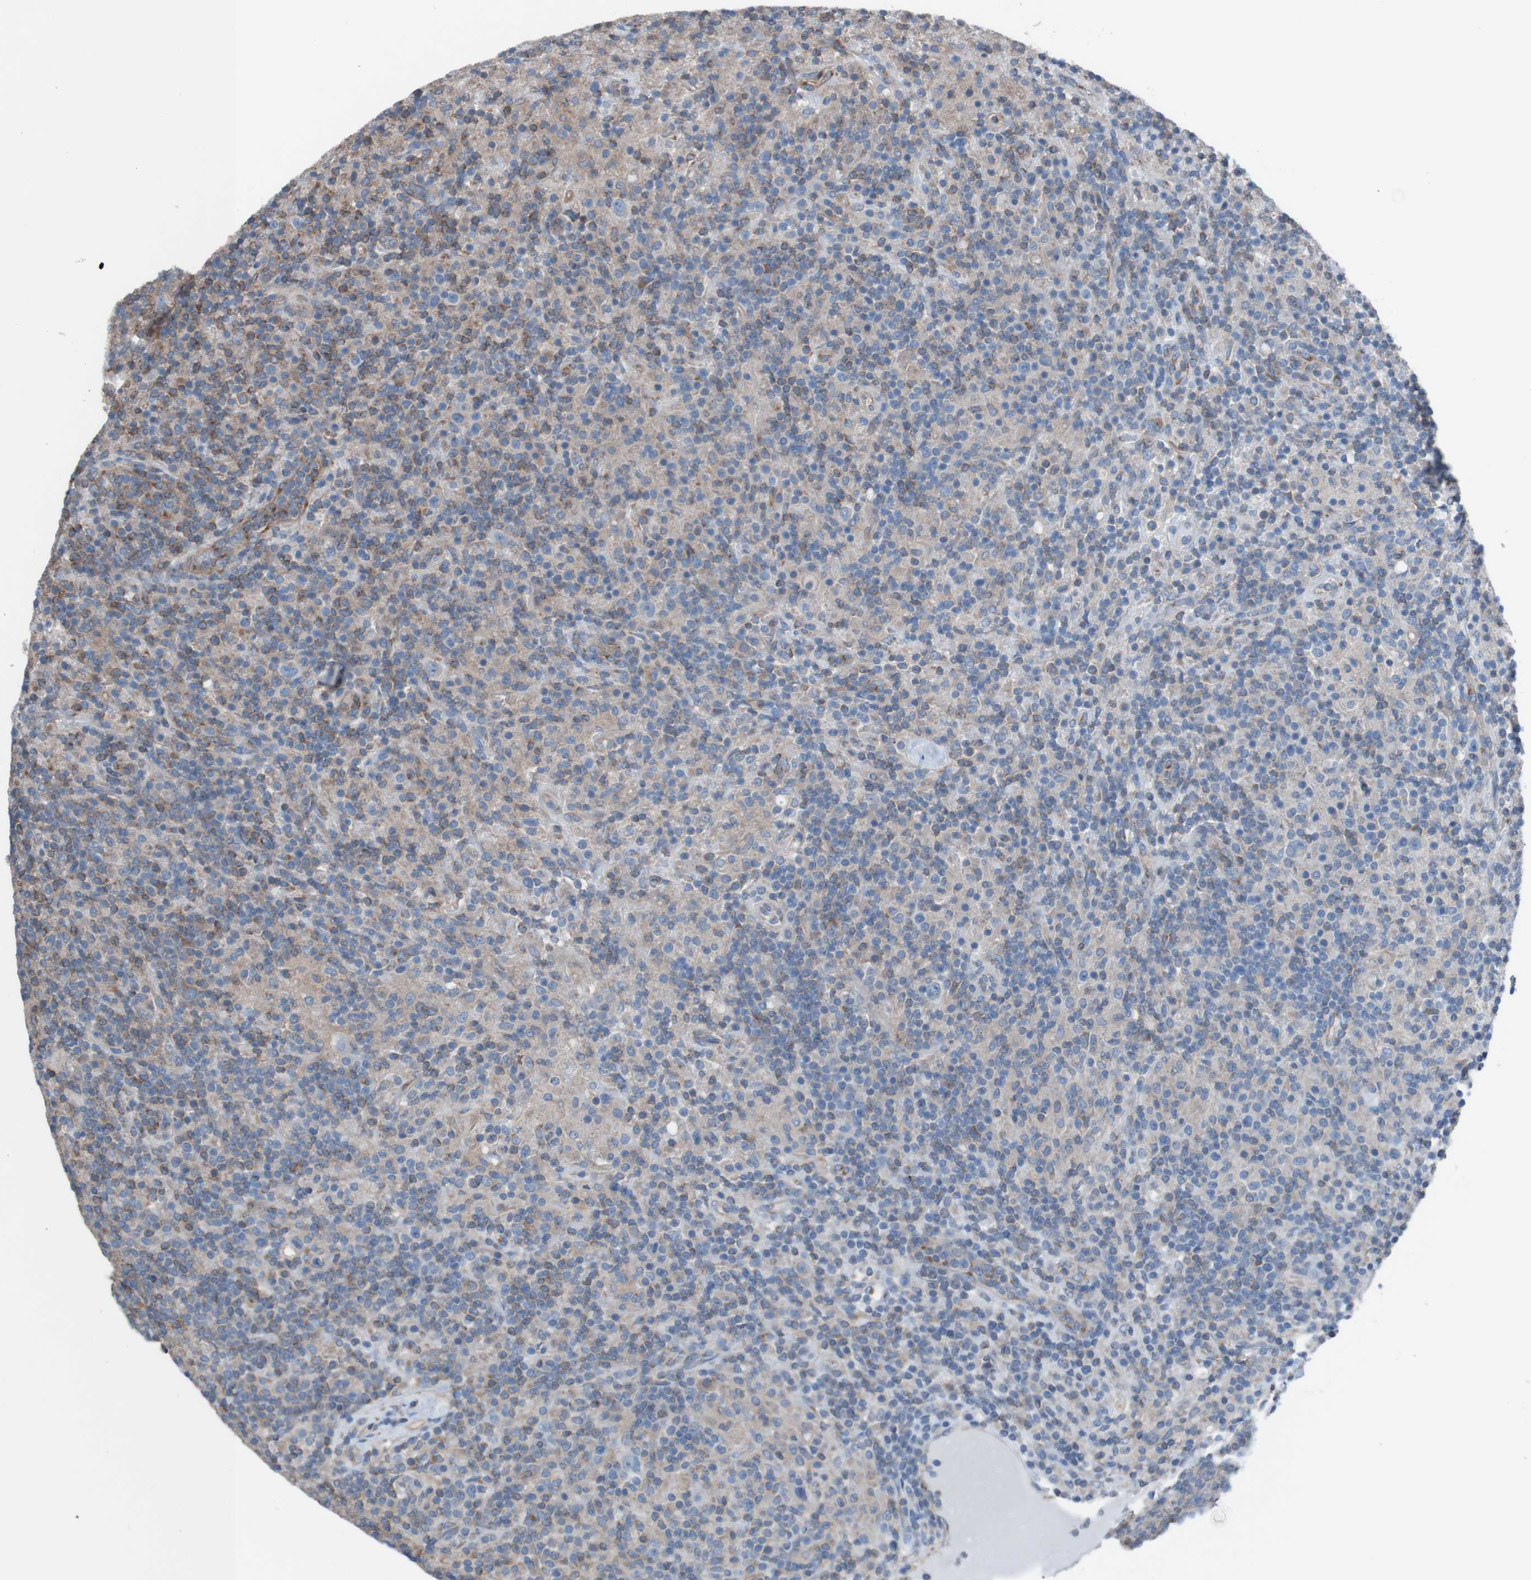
{"staining": {"intensity": "moderate", "quantity": ">75%", "location": "cytoplasmic/membranous"}, "tissue": "lymphoma", "cell_type": "Tumor cells", "image_type": "cancer", "snomed": [{"axis": "morphology", "description": "Hodgkin's disease, NOS"}, {"axis": "topography", "description": "Lymph node"}], "caption": "Immunohistochemistry histopathology image of neoplastic tissue: Hodgkin's disease stained using immunohistochemistry (IHC) shows medium levels of moderate protein expression localized specifically in the cytoplasmic/membranous of tumor cells, appearing as a cytoplasmic/membranous brown color.", "gene": "MINAR1", "patient": {"sex": "male", "age": 70}}